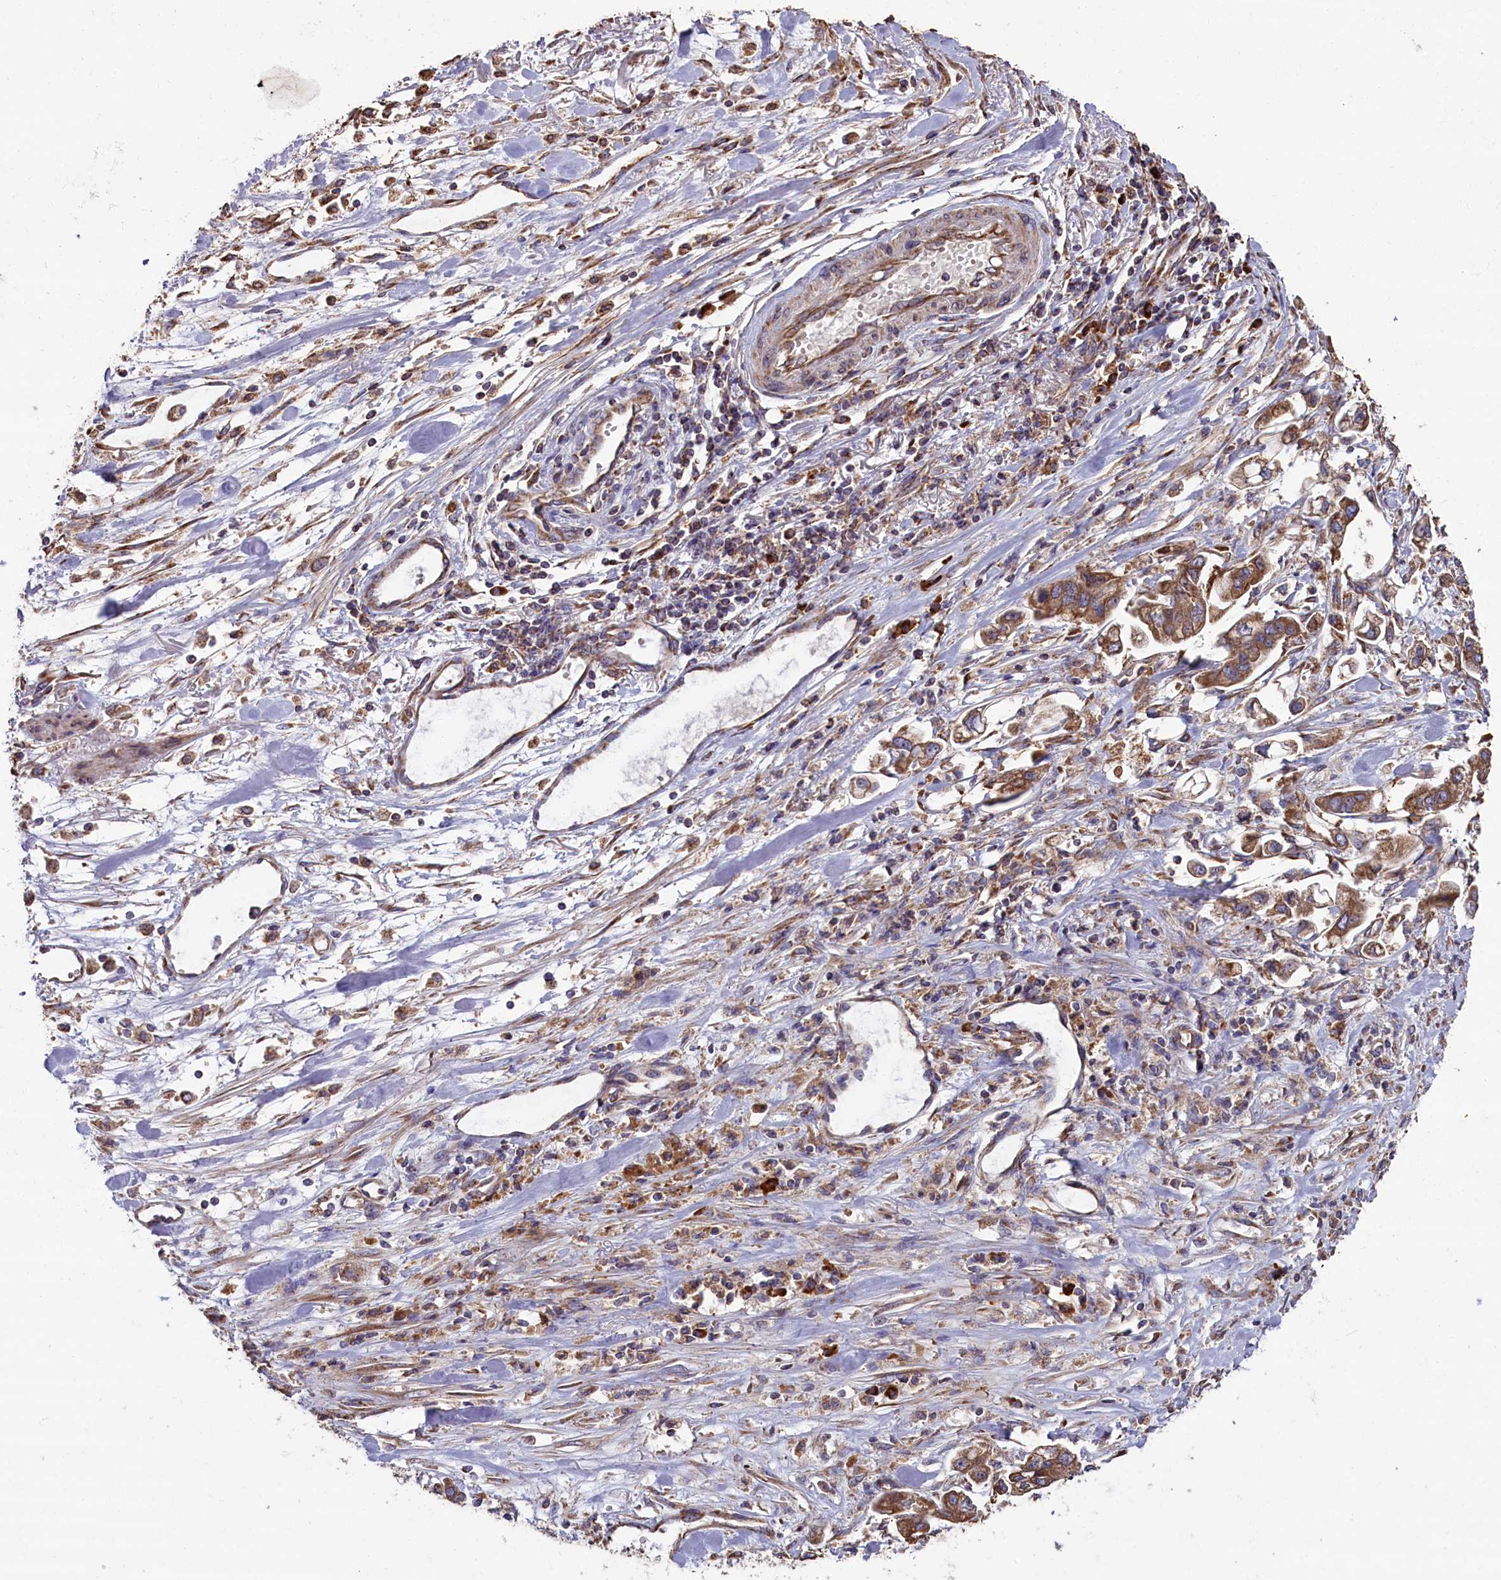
{"staining": {"intensity": "moderate", "quantity": ">75%", "location": "cytoplasmic/membranous"}, "tissue": "stomach cancer", "cell_type": "Tumor cells", "image_type": "cancer", "snomed": [{"axis": "morphology", "description": "Adenocarcinoma, NOS"}, {"axis": "topography", "description": "Stomach"}], "caption": "Tumor cells display moderate cytoplasmic/membranous staining in about >75% of cells in adenocarcinoma (stomach).", "gene": "ZSWIM1", "patient": {"sex": "male", "age": 62}}